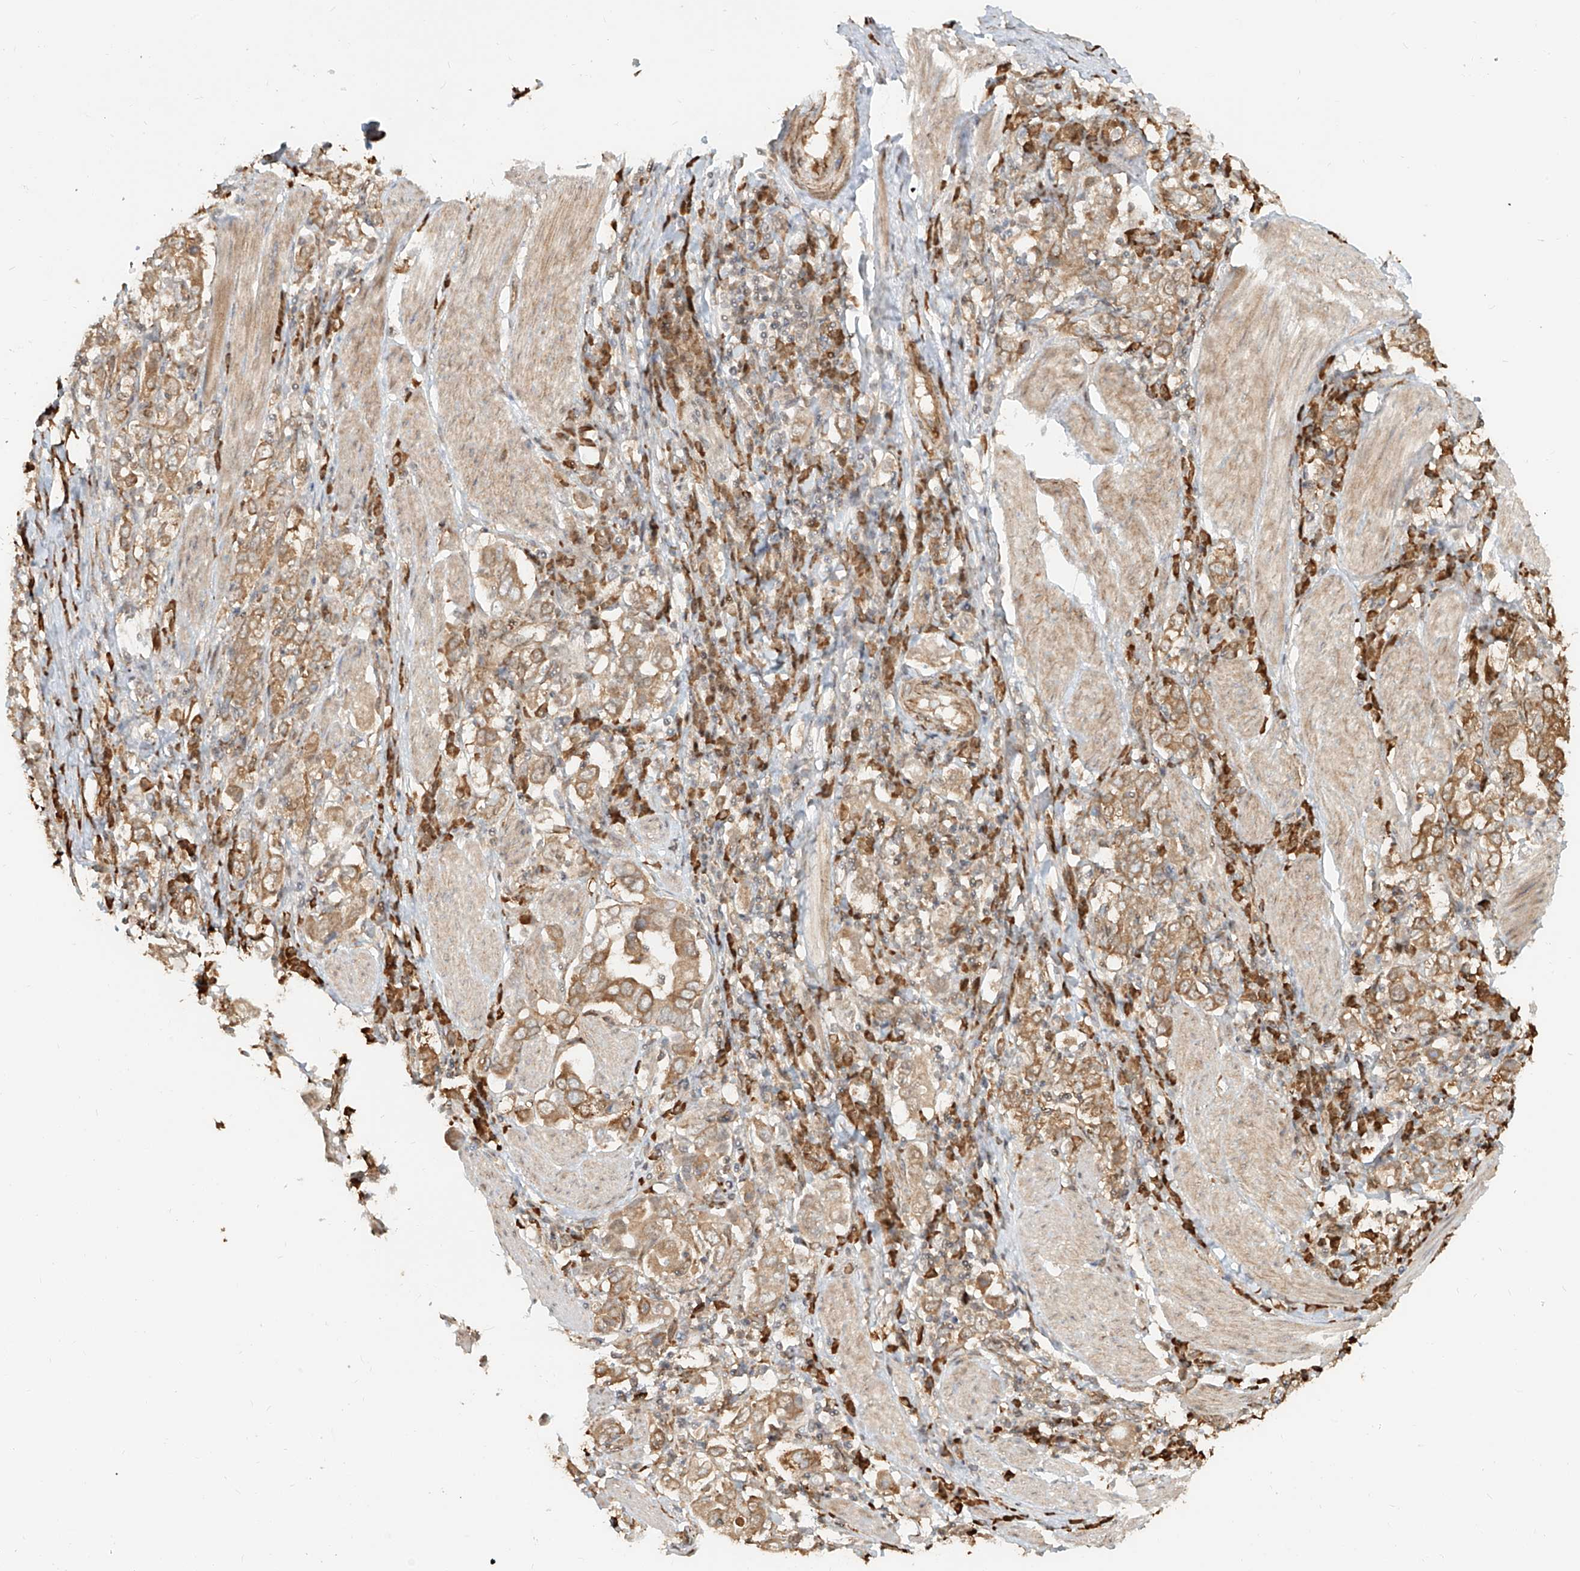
{"staining": {"intensity": "moderate", "quantity": ">75%", "location": "cytoplasmic/membranous"}, "tissue": "stomach cancer", "cell_type": "Tumor cells", "image_type": "cancer", "snomed": [{"axis": "morphology", "description": "Adenocarcinoma, NOS"}, {"axis": "topography", "description": "Stomach, upper"}], "caption": "Moderate cytoplasmic/membranous expression for a protein is present in about >75% of tumor cells of stomach cancer (adenocarcinoma) using immunohistochemistry (IHC).", "gene": "UBE2K", "patient": {"sex": "male", "age": 62}}